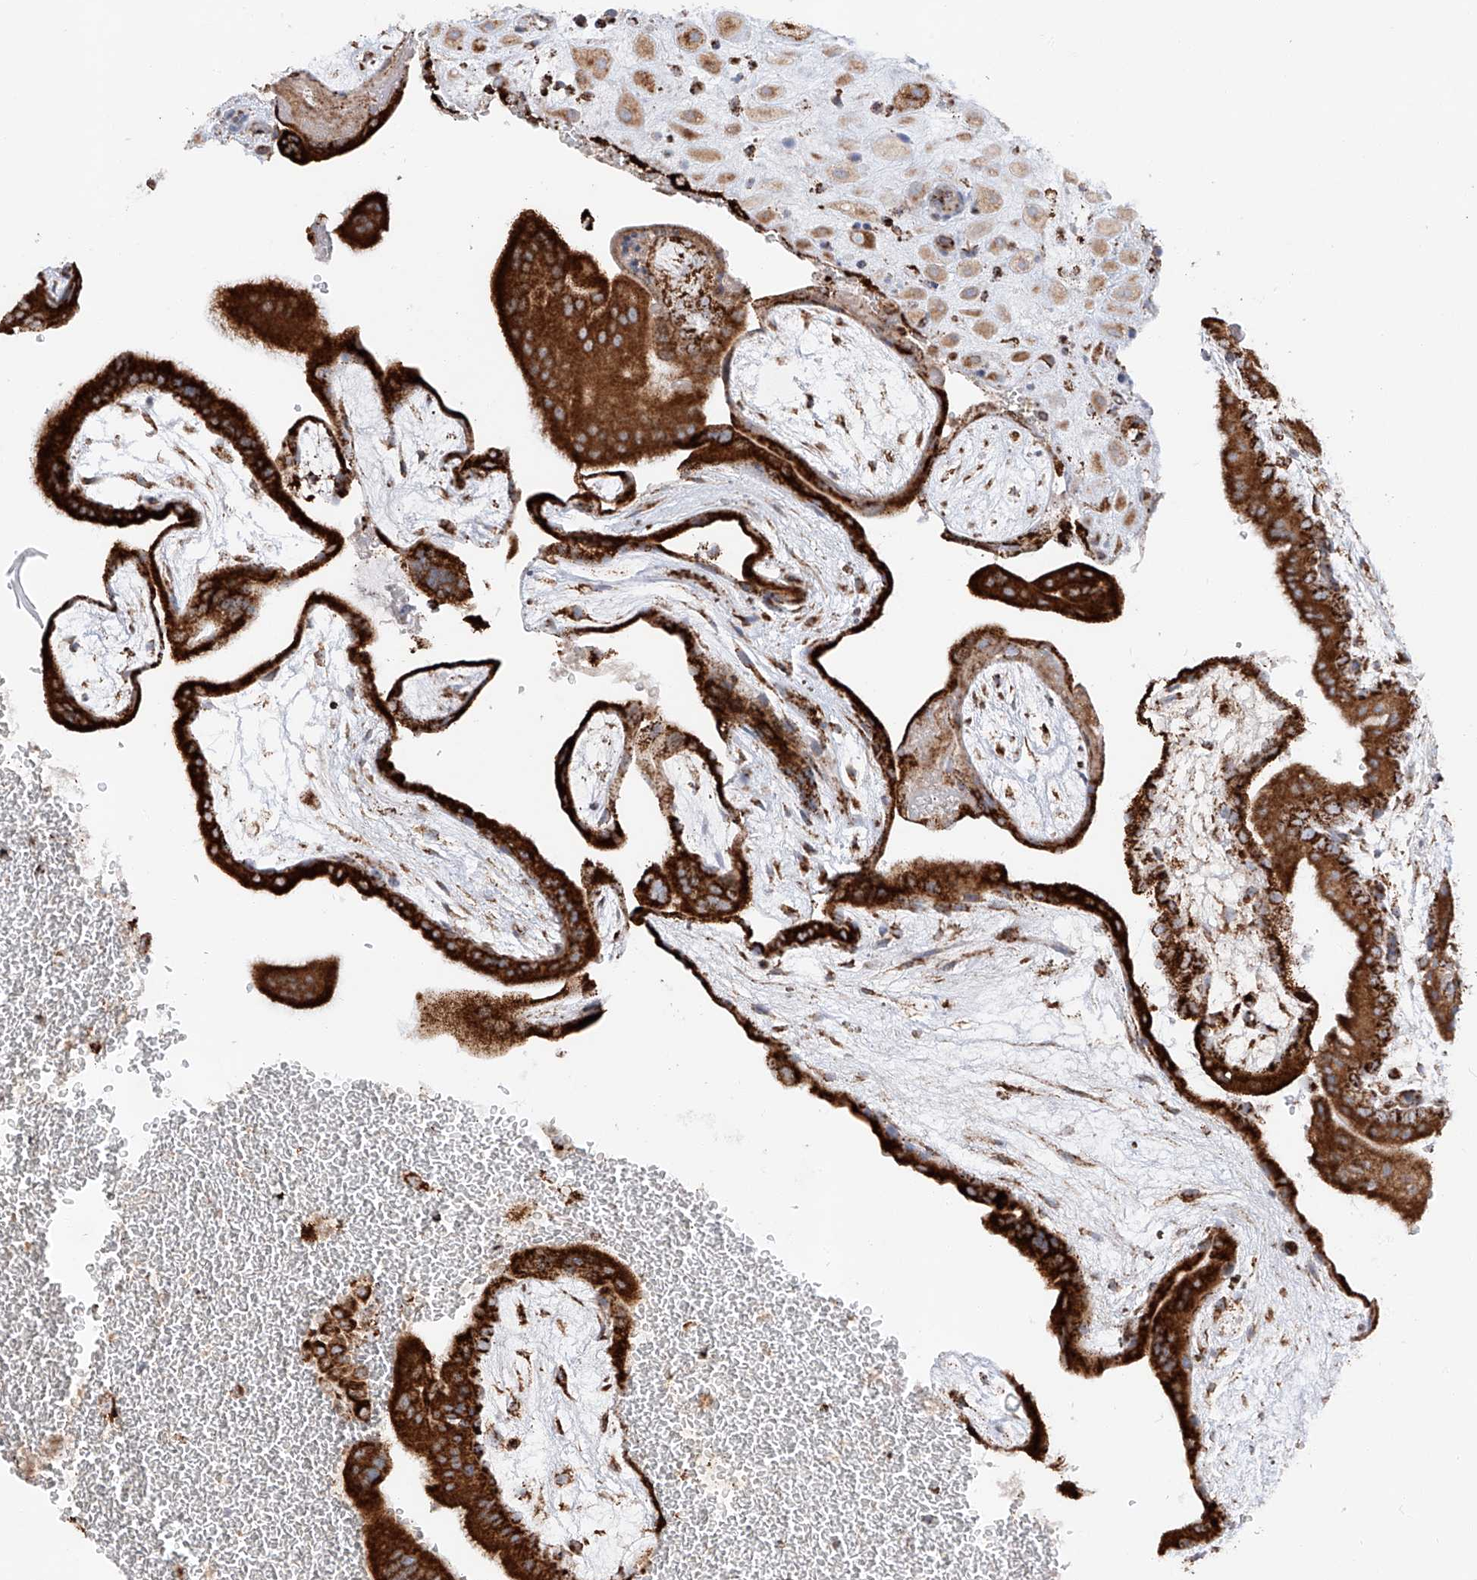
{"staining": {"intensity": "moderate", "quantity": ">75%", "location": "cytoplasmic/membranous"}, "tissue": "placenta", "cell_type": "Decidual cells", "image_type": "normal", "snomed": [{"axis": "morphology", "description": "Normal tissue, NOS"}, {"axis": "topography", "description": "Placenta"}], "caption": "Immunohistochemical staining of normal placenta demonstrates >75% levels of moderate cytoplasmic/membranous protein positivity in about >75% of decidual cells.", "gene": "TTC27", "patient": {"sex": "female", "age": 35}}